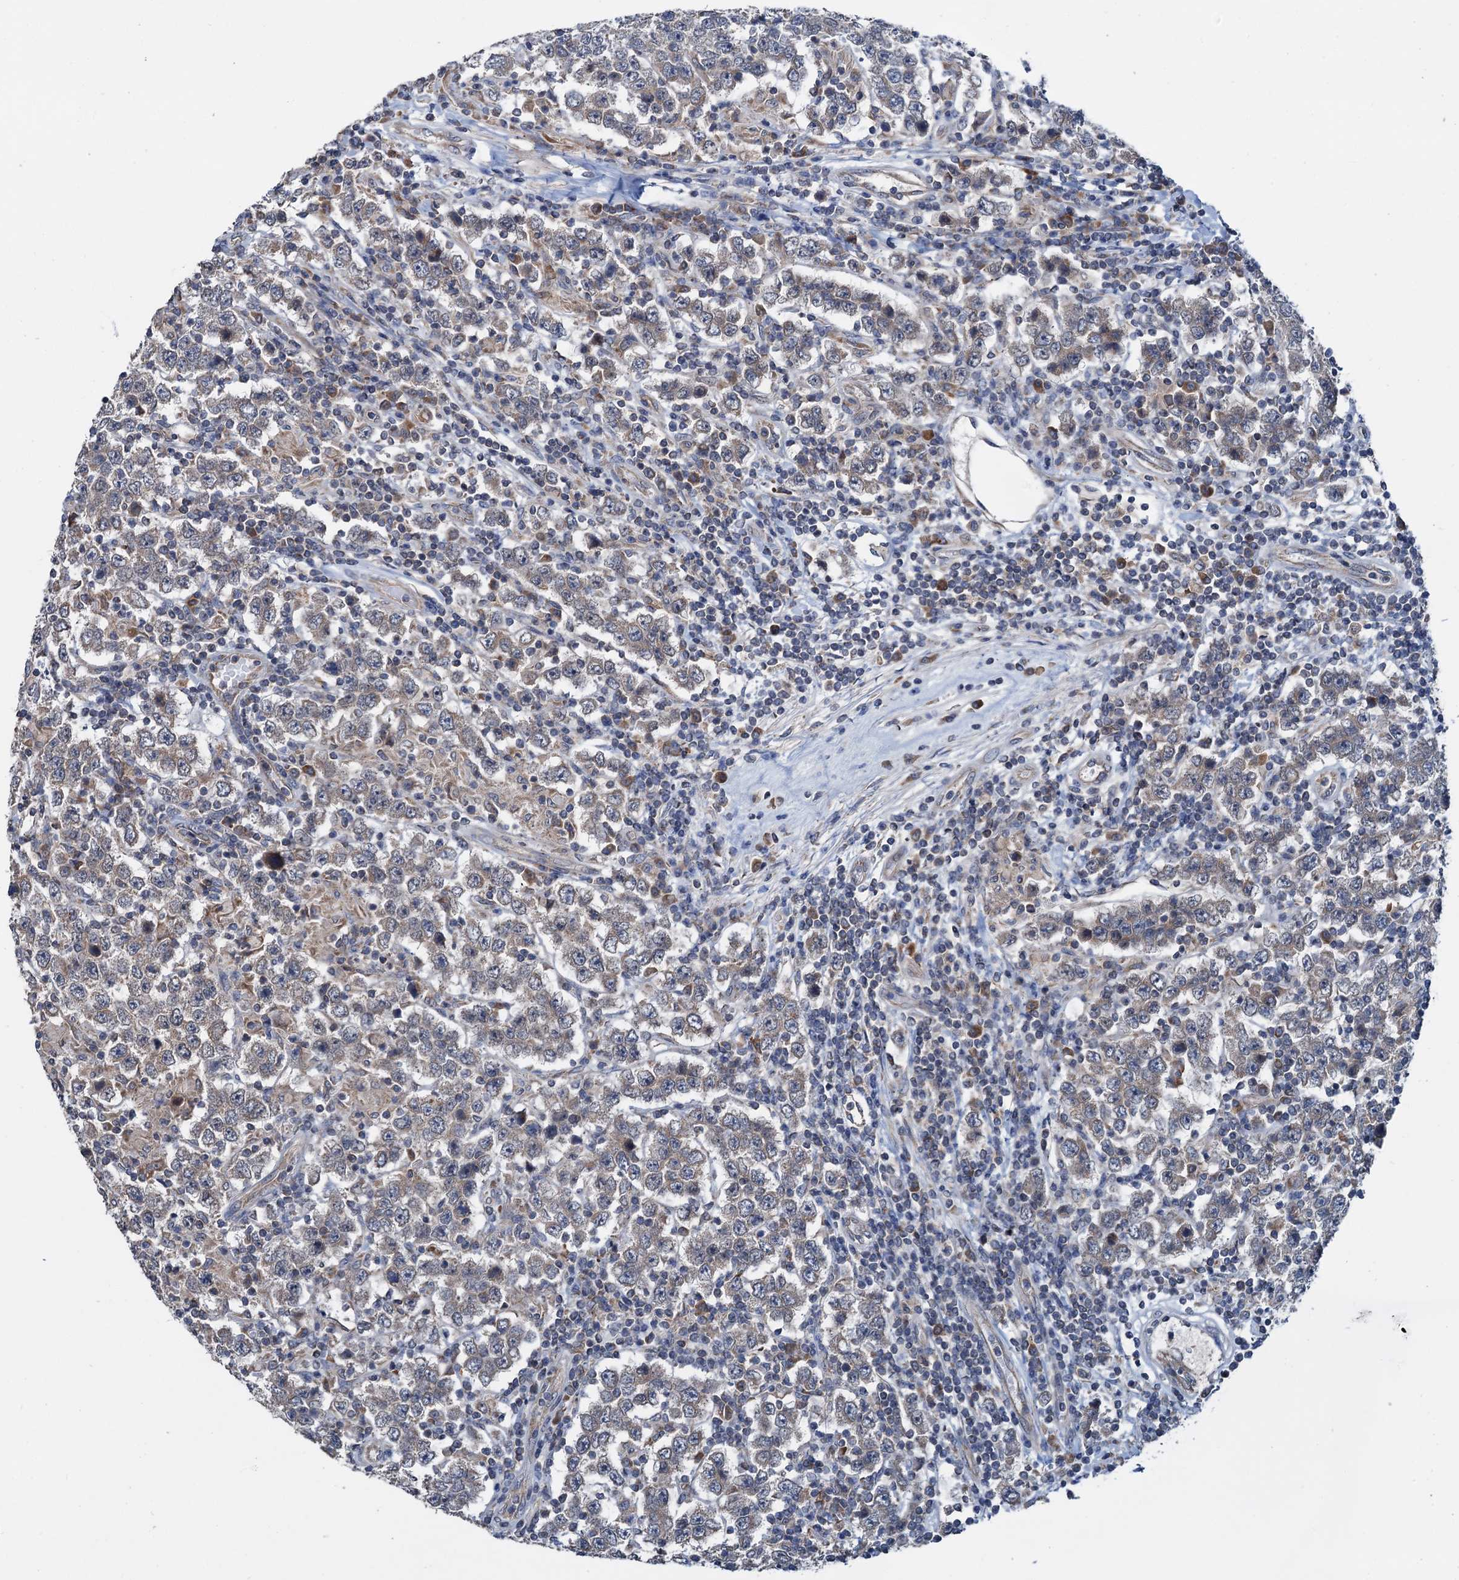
{"staining": {"intensity": "weak", "quantity": "<25%", "location": "cytoplasmic/membranous"}, "tissue": "testis cancer", "cell_type": "Tumor cells", "image_type": "cancer", "snomed": [{"axis": "morphology", "description": "Normal tissue, NOS"}, {"axis": "morphology", "description": "Urothelial carcinoma, High grade"}, {"axis": "morphology", "description": "Seminoma, NOS"}, {"axis": "morphology", "description": "Carcinoma, Embryonal, NOS"}, {"axis": "topography", "description": "Urinary bladder"}, {"axis": "topography", "description": "Testis"}], "caption": "Protein analysis of testis cancer (high-grade urothelial carcinoma) shows no significant positivity in tumor cells.", "gene": "ELAC1", "patient": {"sex": "male", "age": 41}}